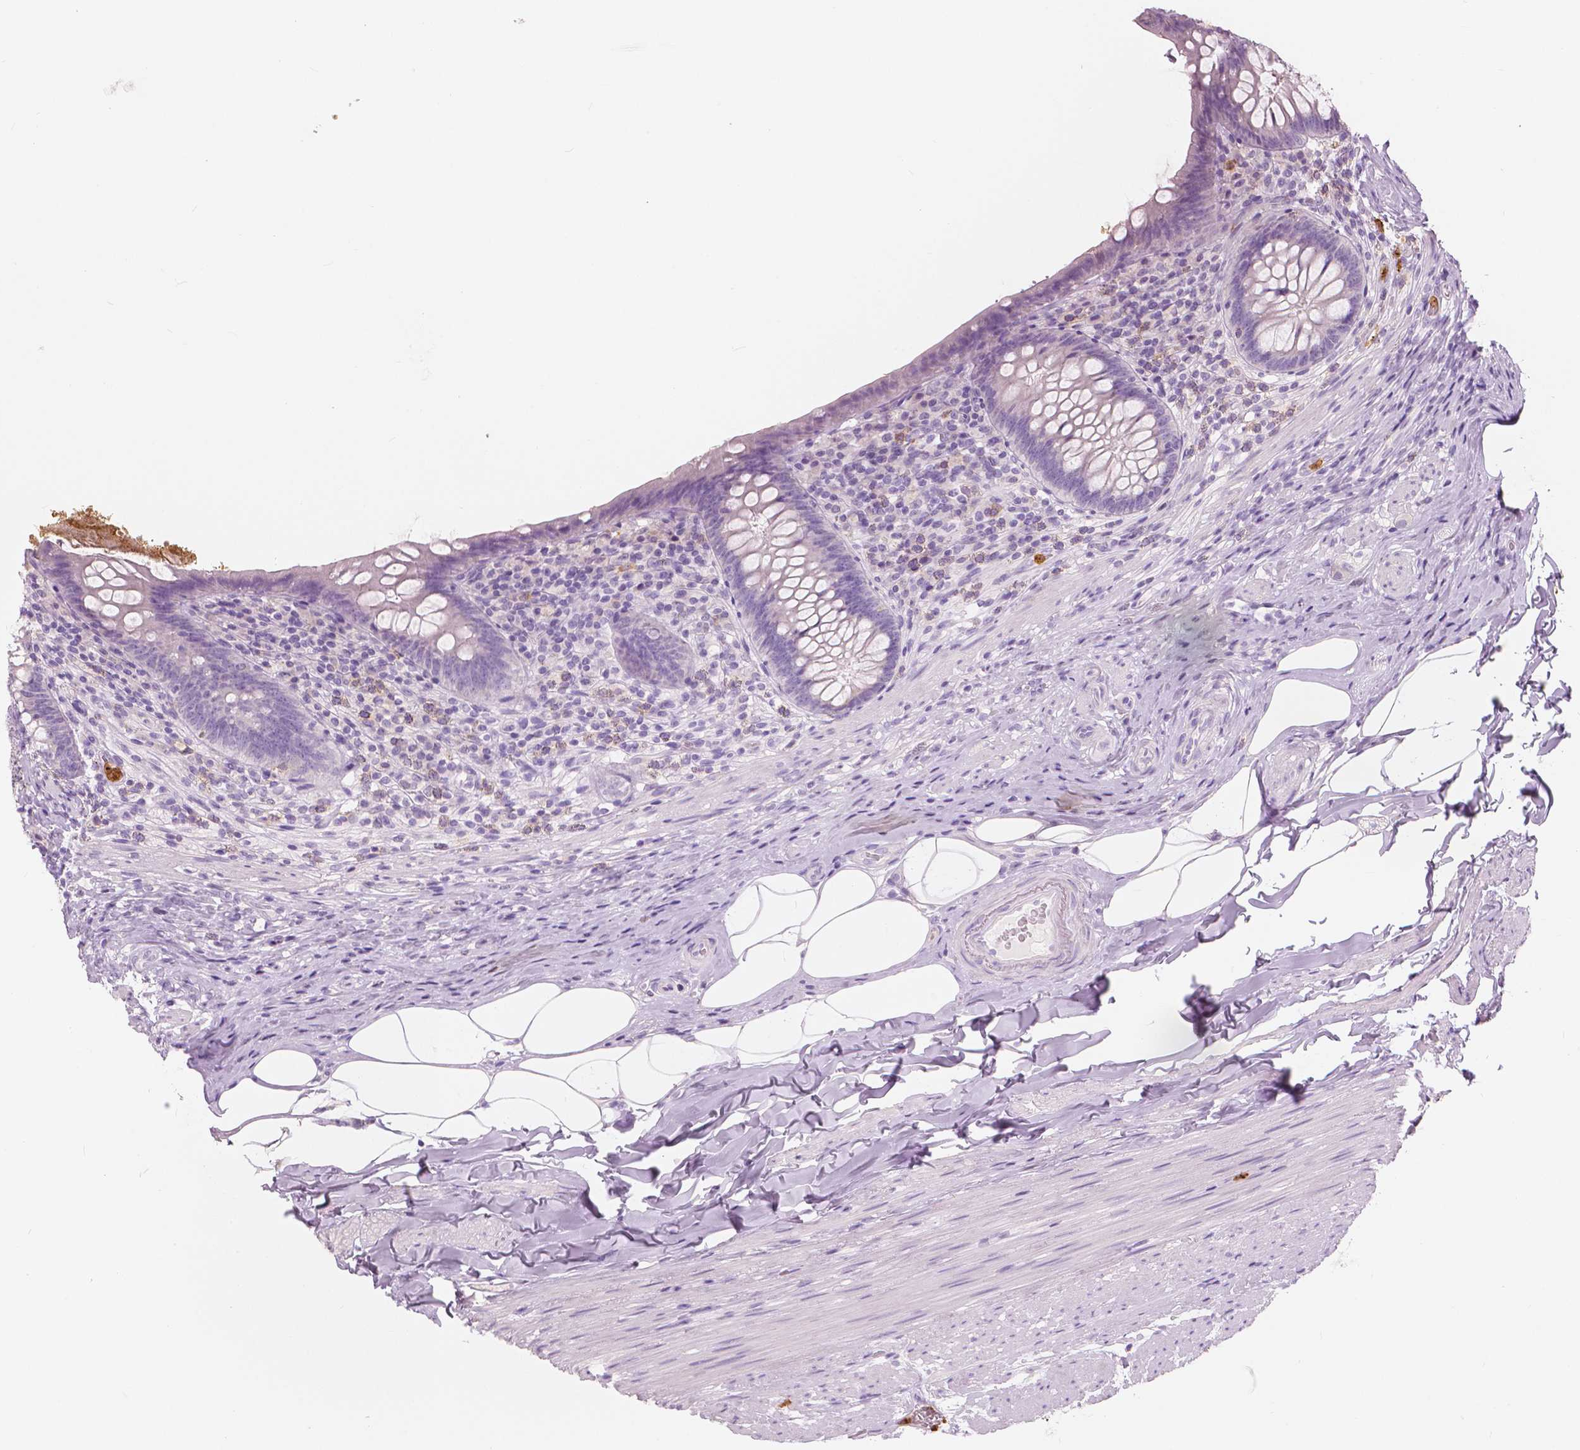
{"staining": {"intensity": "negative", "quantity": "none", "location": "none"}, "tissue": "appendix", "cell_type": "Glandular cells", "image_type": "normal", "snomed": [{"axis": "morphology", "description": "Normal tissue, NOS"}, {"axis": "topography", "description": "Appendix"}], "caption": "IHC image of unremarkable appendix: appendix stained with DAB (3,3'-diaminobenzidine) shows no significant protein positivity in glandular cells. (Brightfield microscopy of DAB immunohistochemistry at high magnification).", "gene": "CXCR2", "patient": {"sex": "male", "age": 47}}